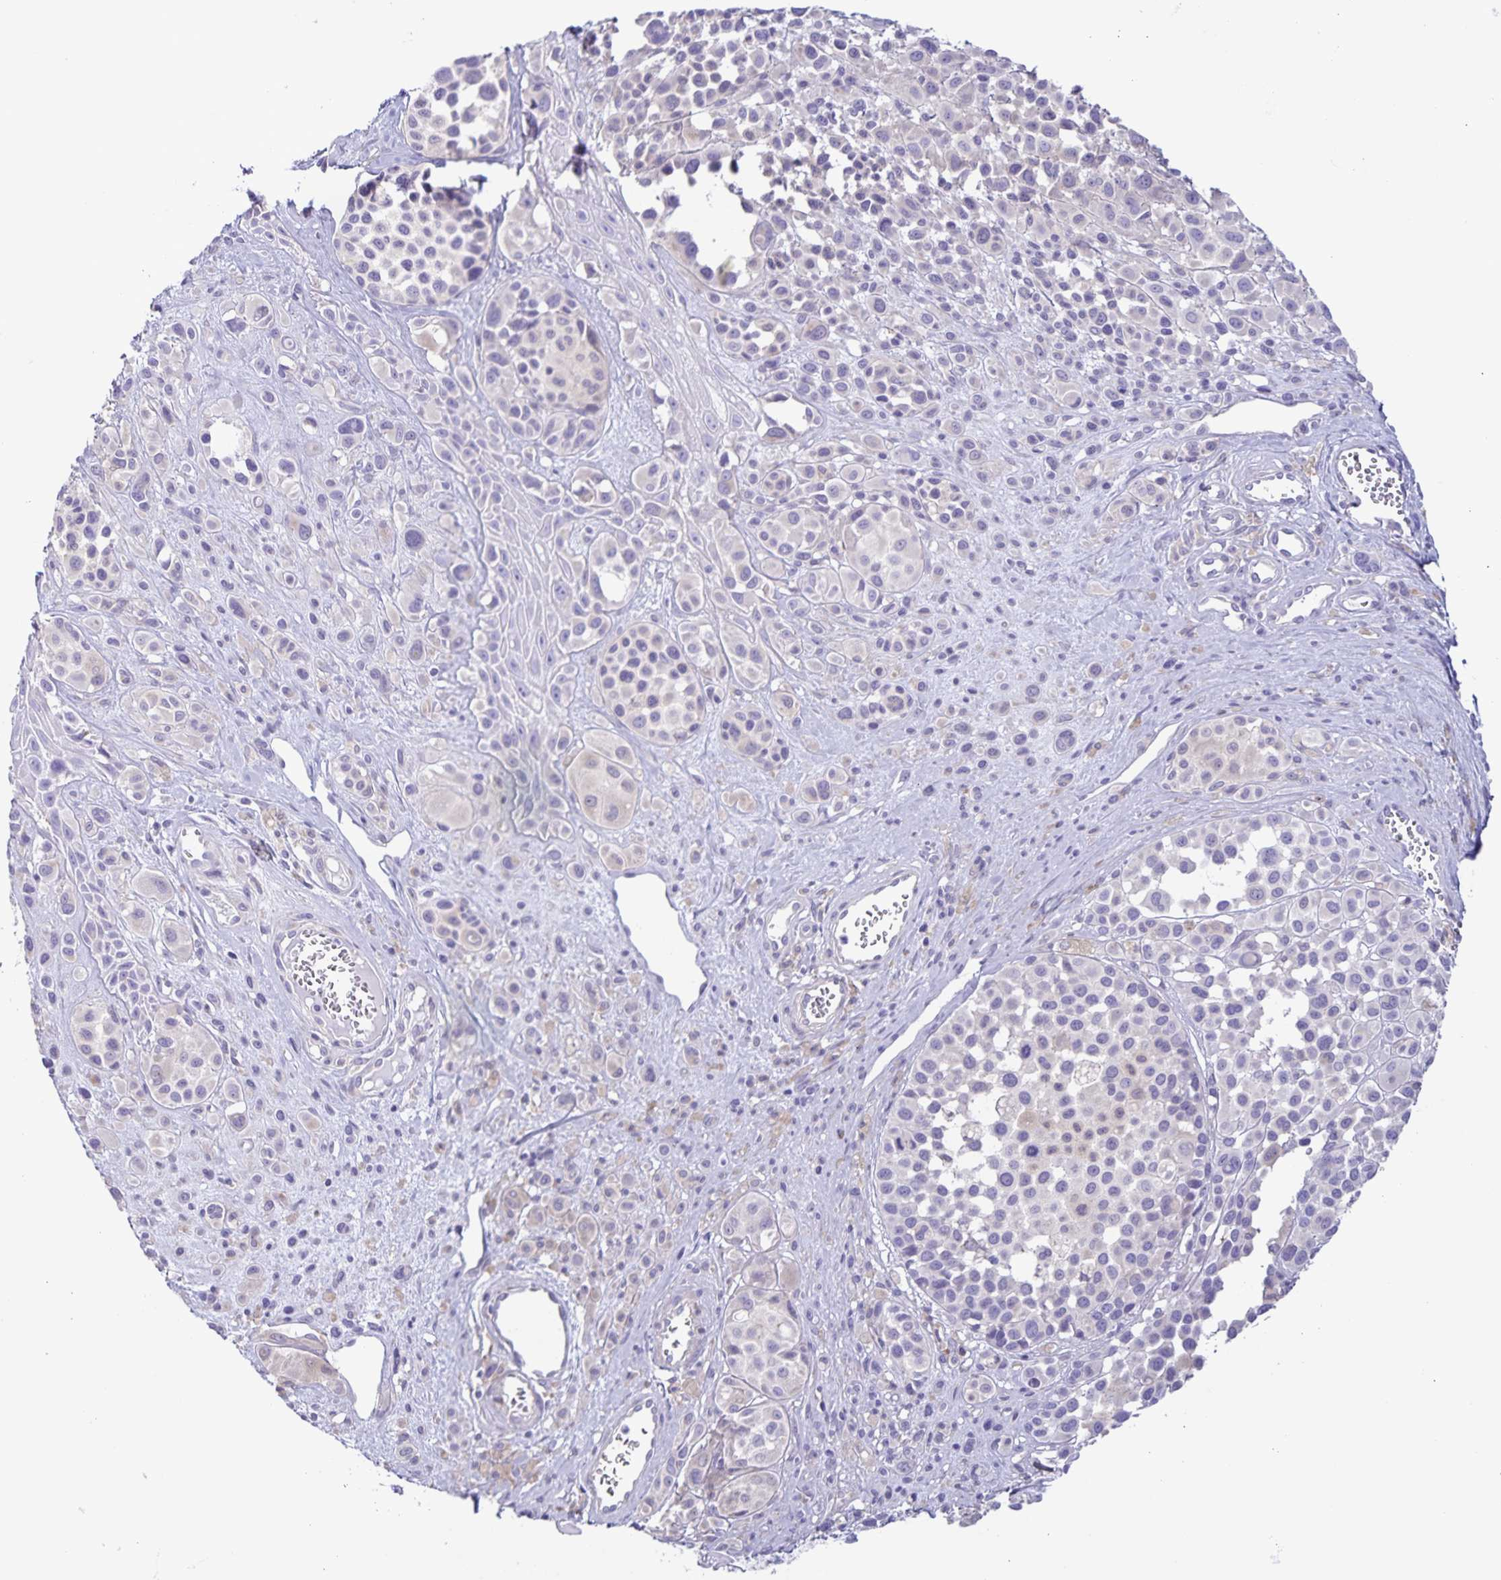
{"staining": {"intensity": "negative", "quantity": "none", "location": "none"}, "tissue": "melanoma", "cell_type": "Tumor cells", "image_type": "cancer", "snomed": [{"axis": "morphology", "description": "Malignant melanoma, NOS"}, {"axis": "topography", "description": "Skin"}], "caption": "This is a micrograph of IHC staining of melanoma, which shows no expression in tumor cells. (DAB immunohistochemistry with hematoxylin counter stain).", "gene": "BOLL", "patient": {"sex": "male", "age": 77}}